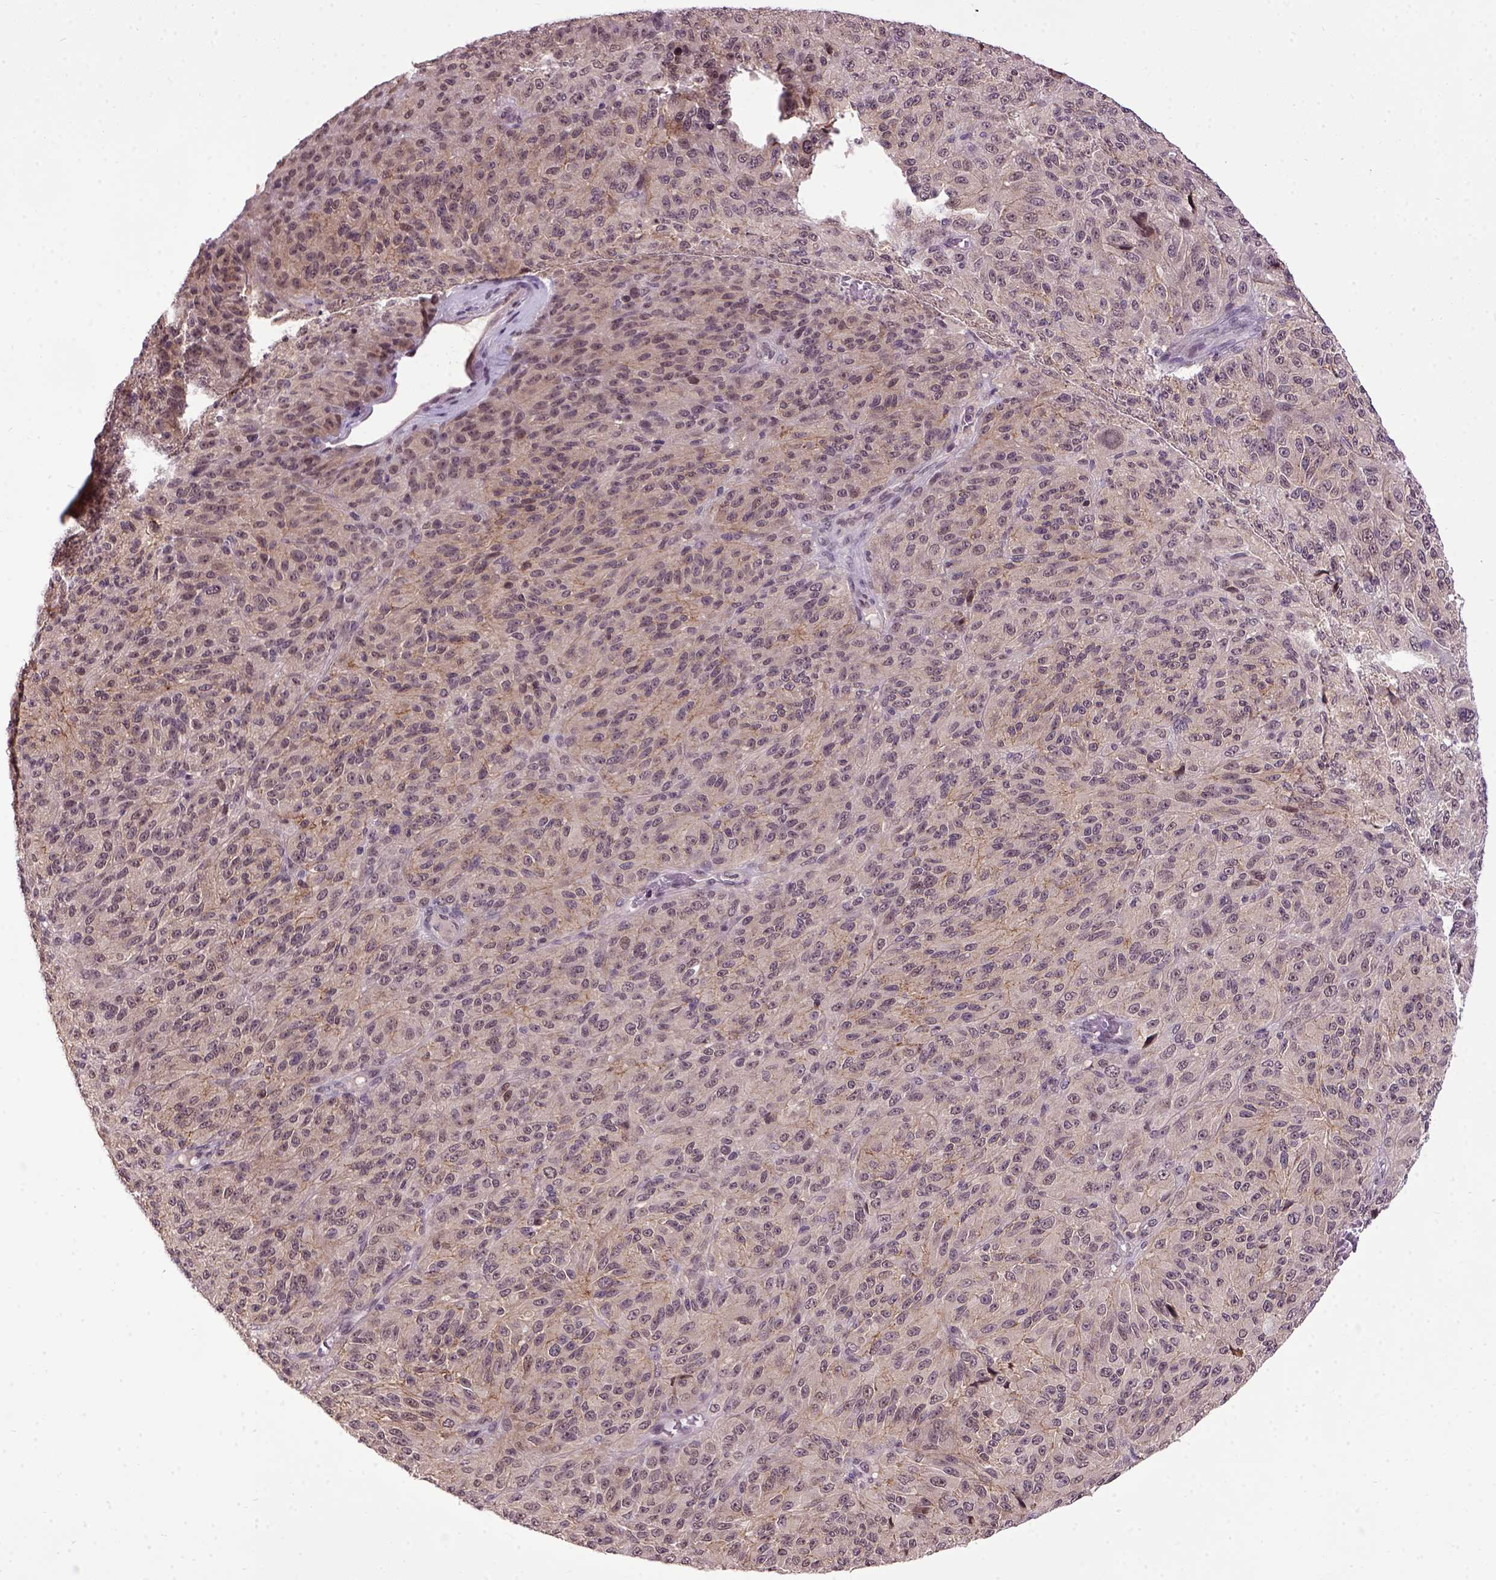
{"staining": {"intensity": "weak", "quantity": "25%-75%", "location": "cytoplasmic/membranous"}, "tissue": "melanoma", "cell_type": "Tumor cells", "image_type": "cancer", "snomed": [{"axis": "morphology", "description": "Malignant melanoma, Metastatic site"}, {"axis": "topography", "description": "Brain"}], "caption": "Approximately 25%-75% of tumor cells in melanoma demonstrate weak cytoplasmic/membranous protein positivity as visualized by brown immunohistochemical staining.", "gene": "RAB43", "patient": {"sex": "female", "age": 56}}